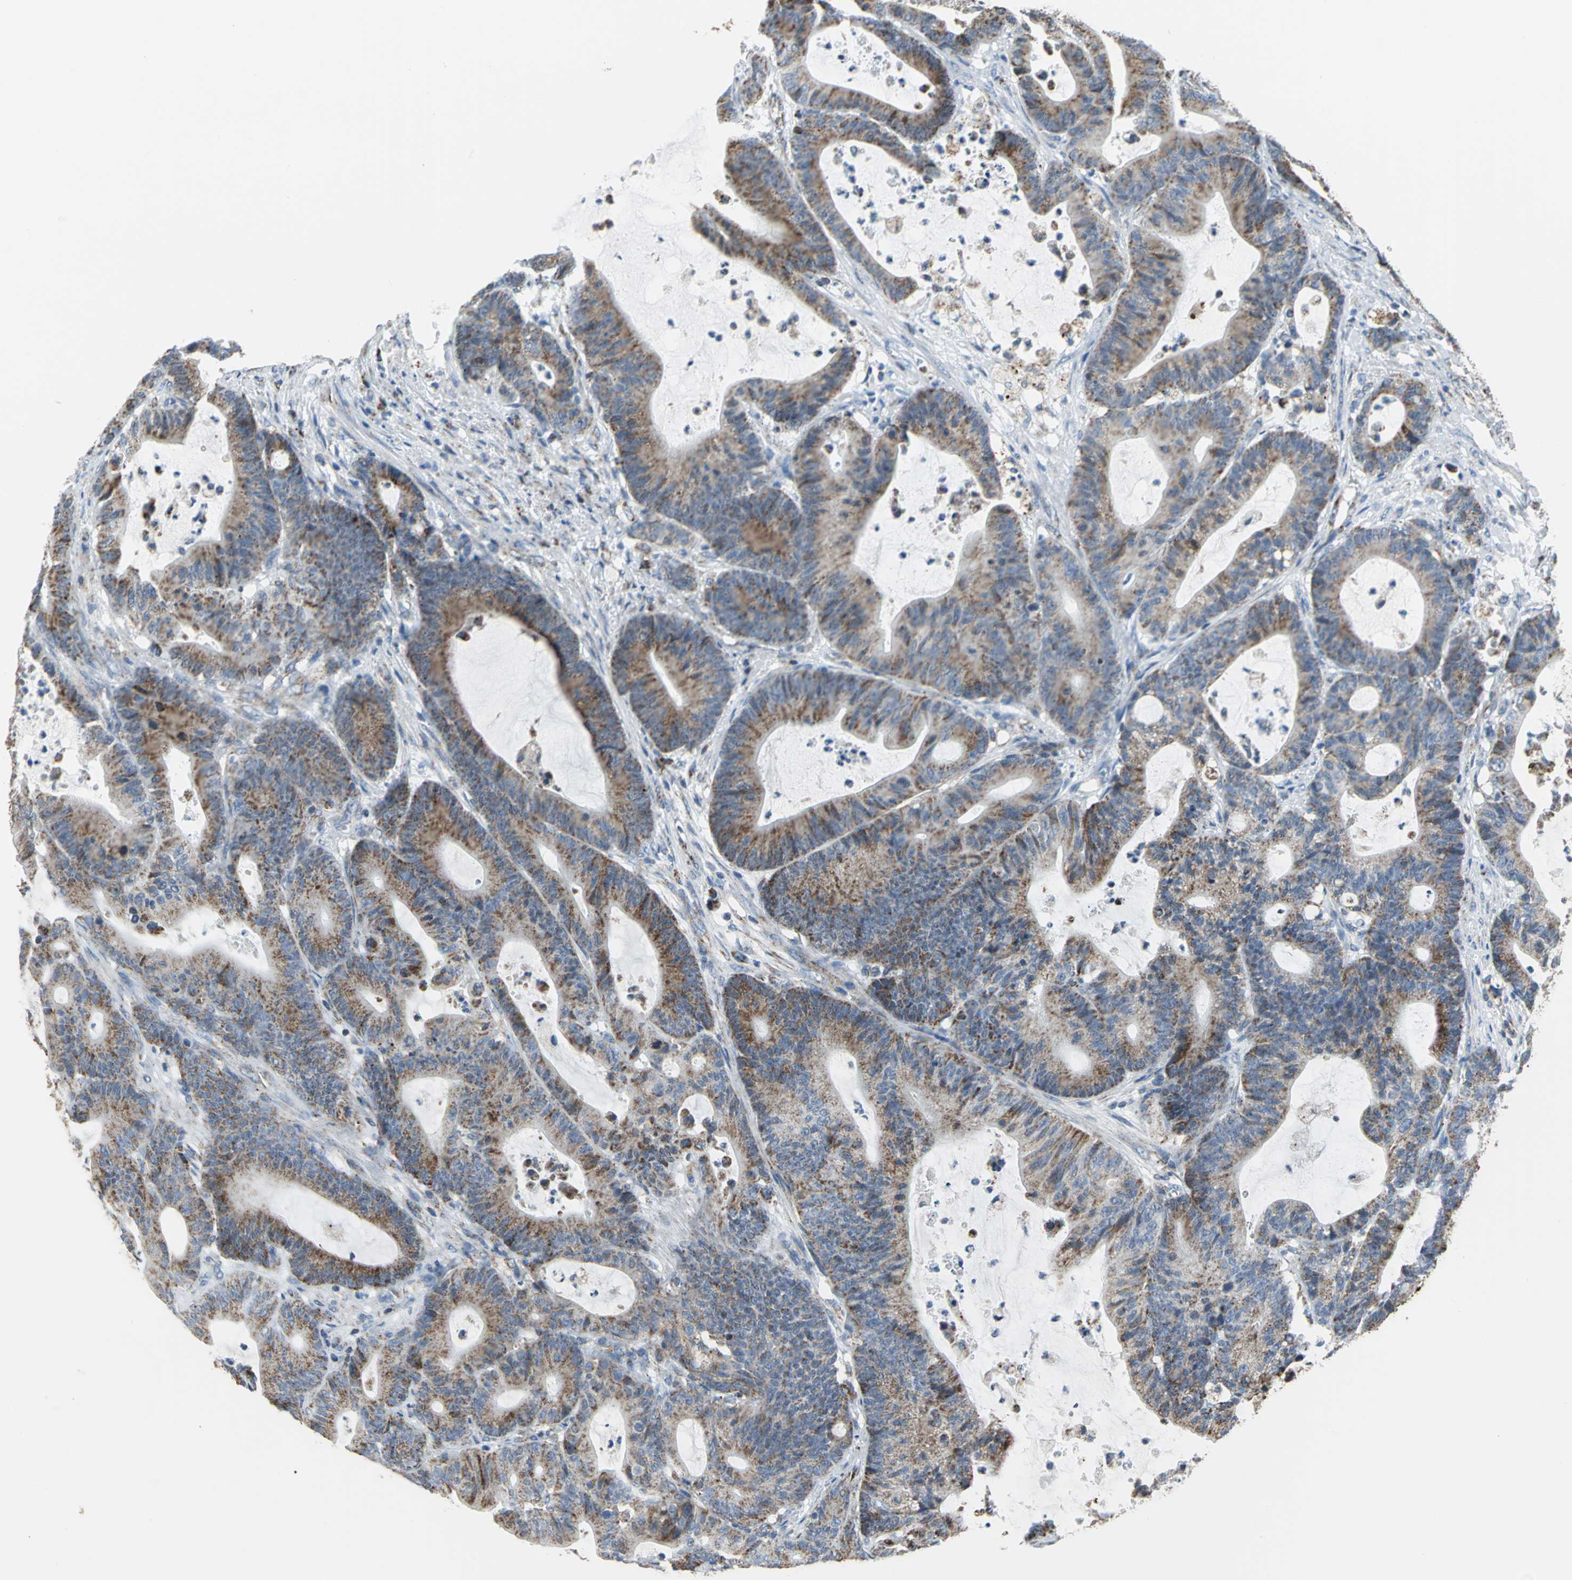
{"staining": {"intensity": "moderate", "quantity": ">75%", "location": "cytoplasmic/membranous"}, "tissue": "colorectal cancer", "cell_type": "Tumor cells", "image_type": "cancer", "snomed": [{"axis": "morphology", "description": "Adenocarcinoma, NOS"}, {"axis": "topography", "description": "Colon"}], "caption": "This is a photomicrograph of immunohistochemistry staining of colorectal cancer, which shows moderate positivity in the cytoplasmic/membranous of tumor cells.", "gene": "NTRK1", "patient": {"sex": "female", "age": 84}}